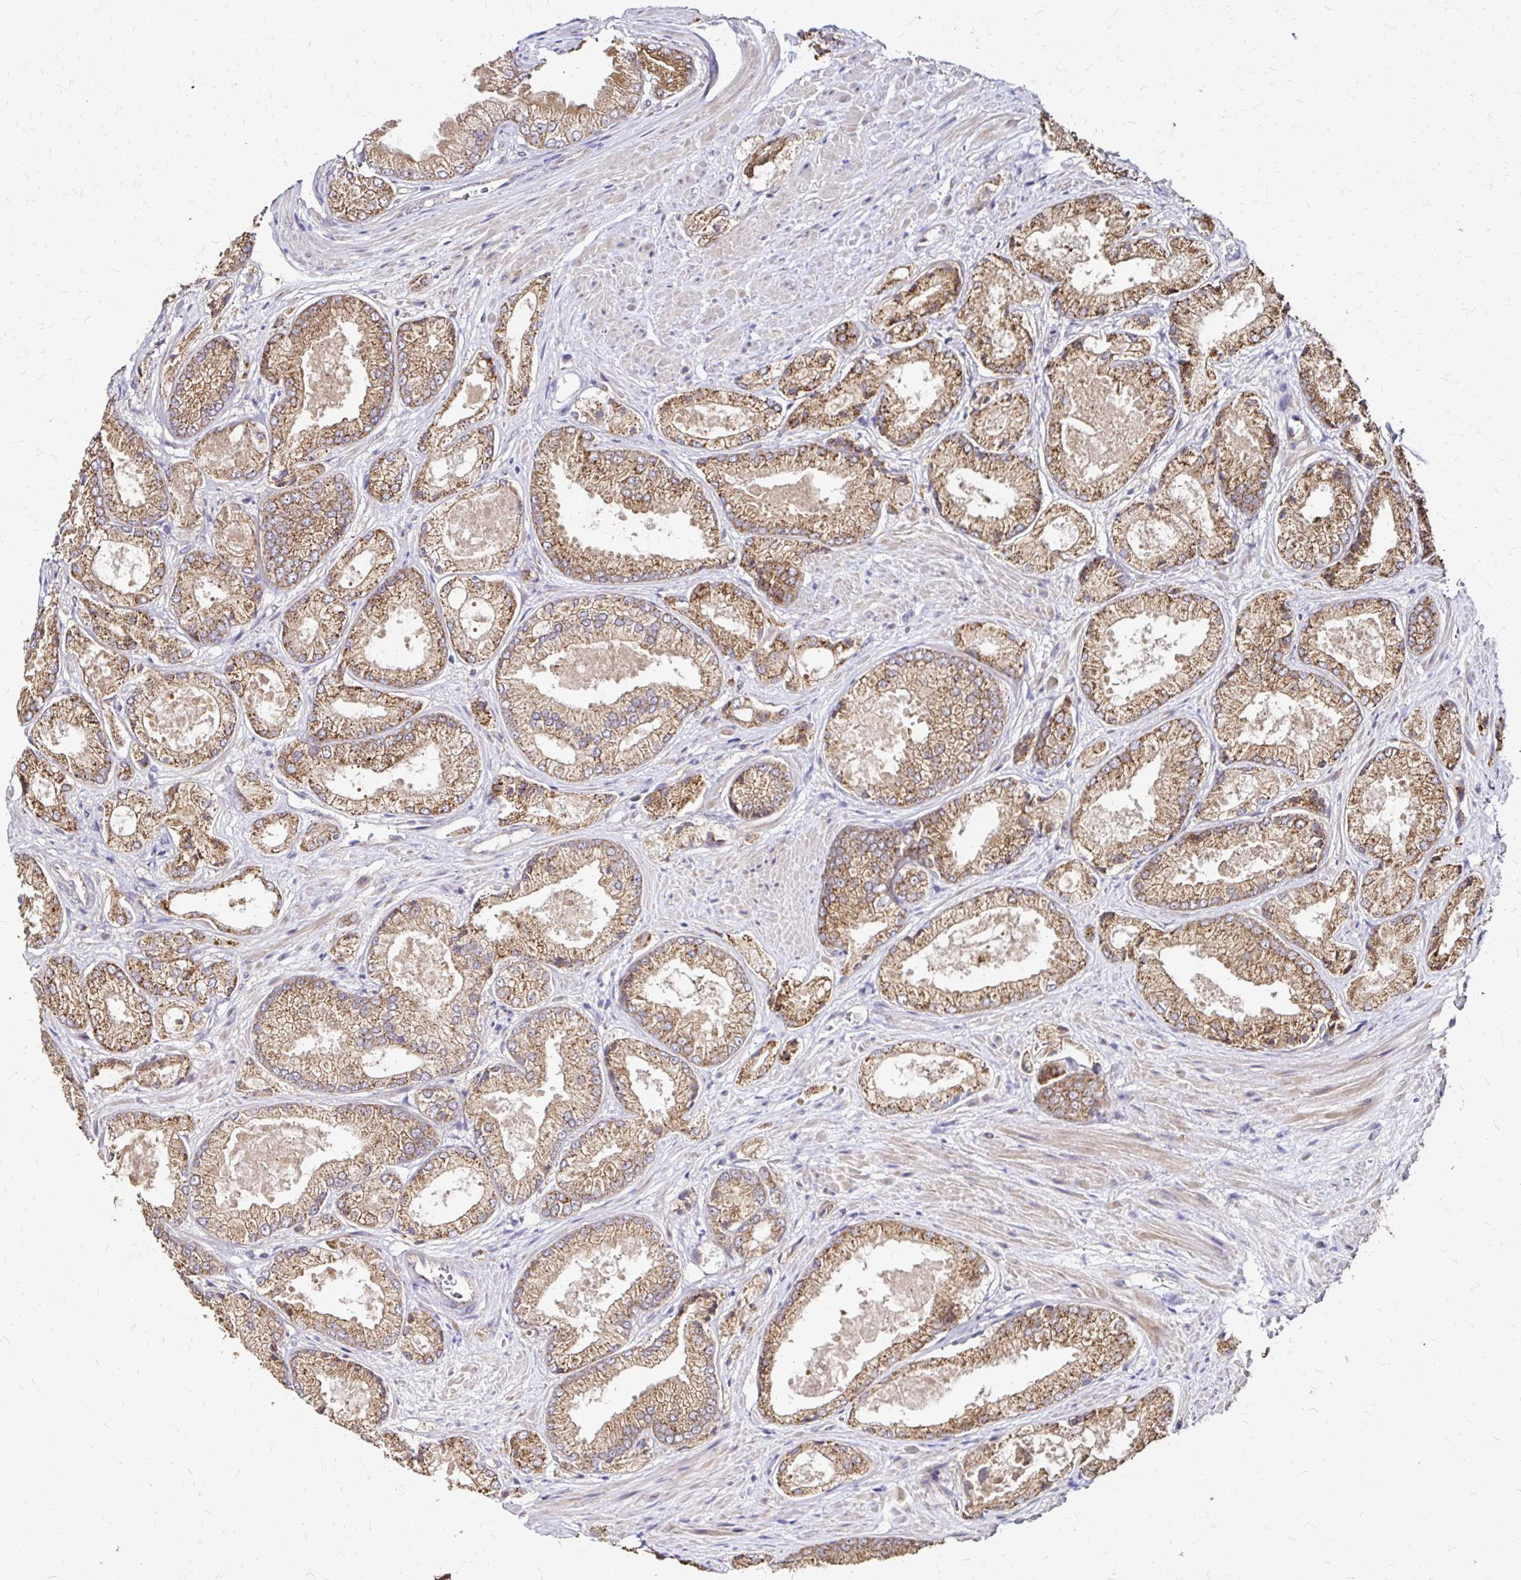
{"staining": {"intensity": "moderate", "quantity": ">75%", "location": "cytoplasmic/membranous"}, "tissue": "prostate cancer", "cell_type": "Tumor cells", "image_type": "cancer", "snomed": [{"axis": "morphology", "description": "Adenocarcinoma, High grade"}, {"axis": "topography", "description": "Prostate"}], "caption": "Immunohistochemistry (IHC) image of prostate high-grade adenocarcinoma stained for a protein (brown), which demonstrates medium levels of moderate cytoplasmic/membranous expression in approximately >75% of tumor cells.", "gene": "ZW10", "patient": {"sex": "male", "age": 68}}